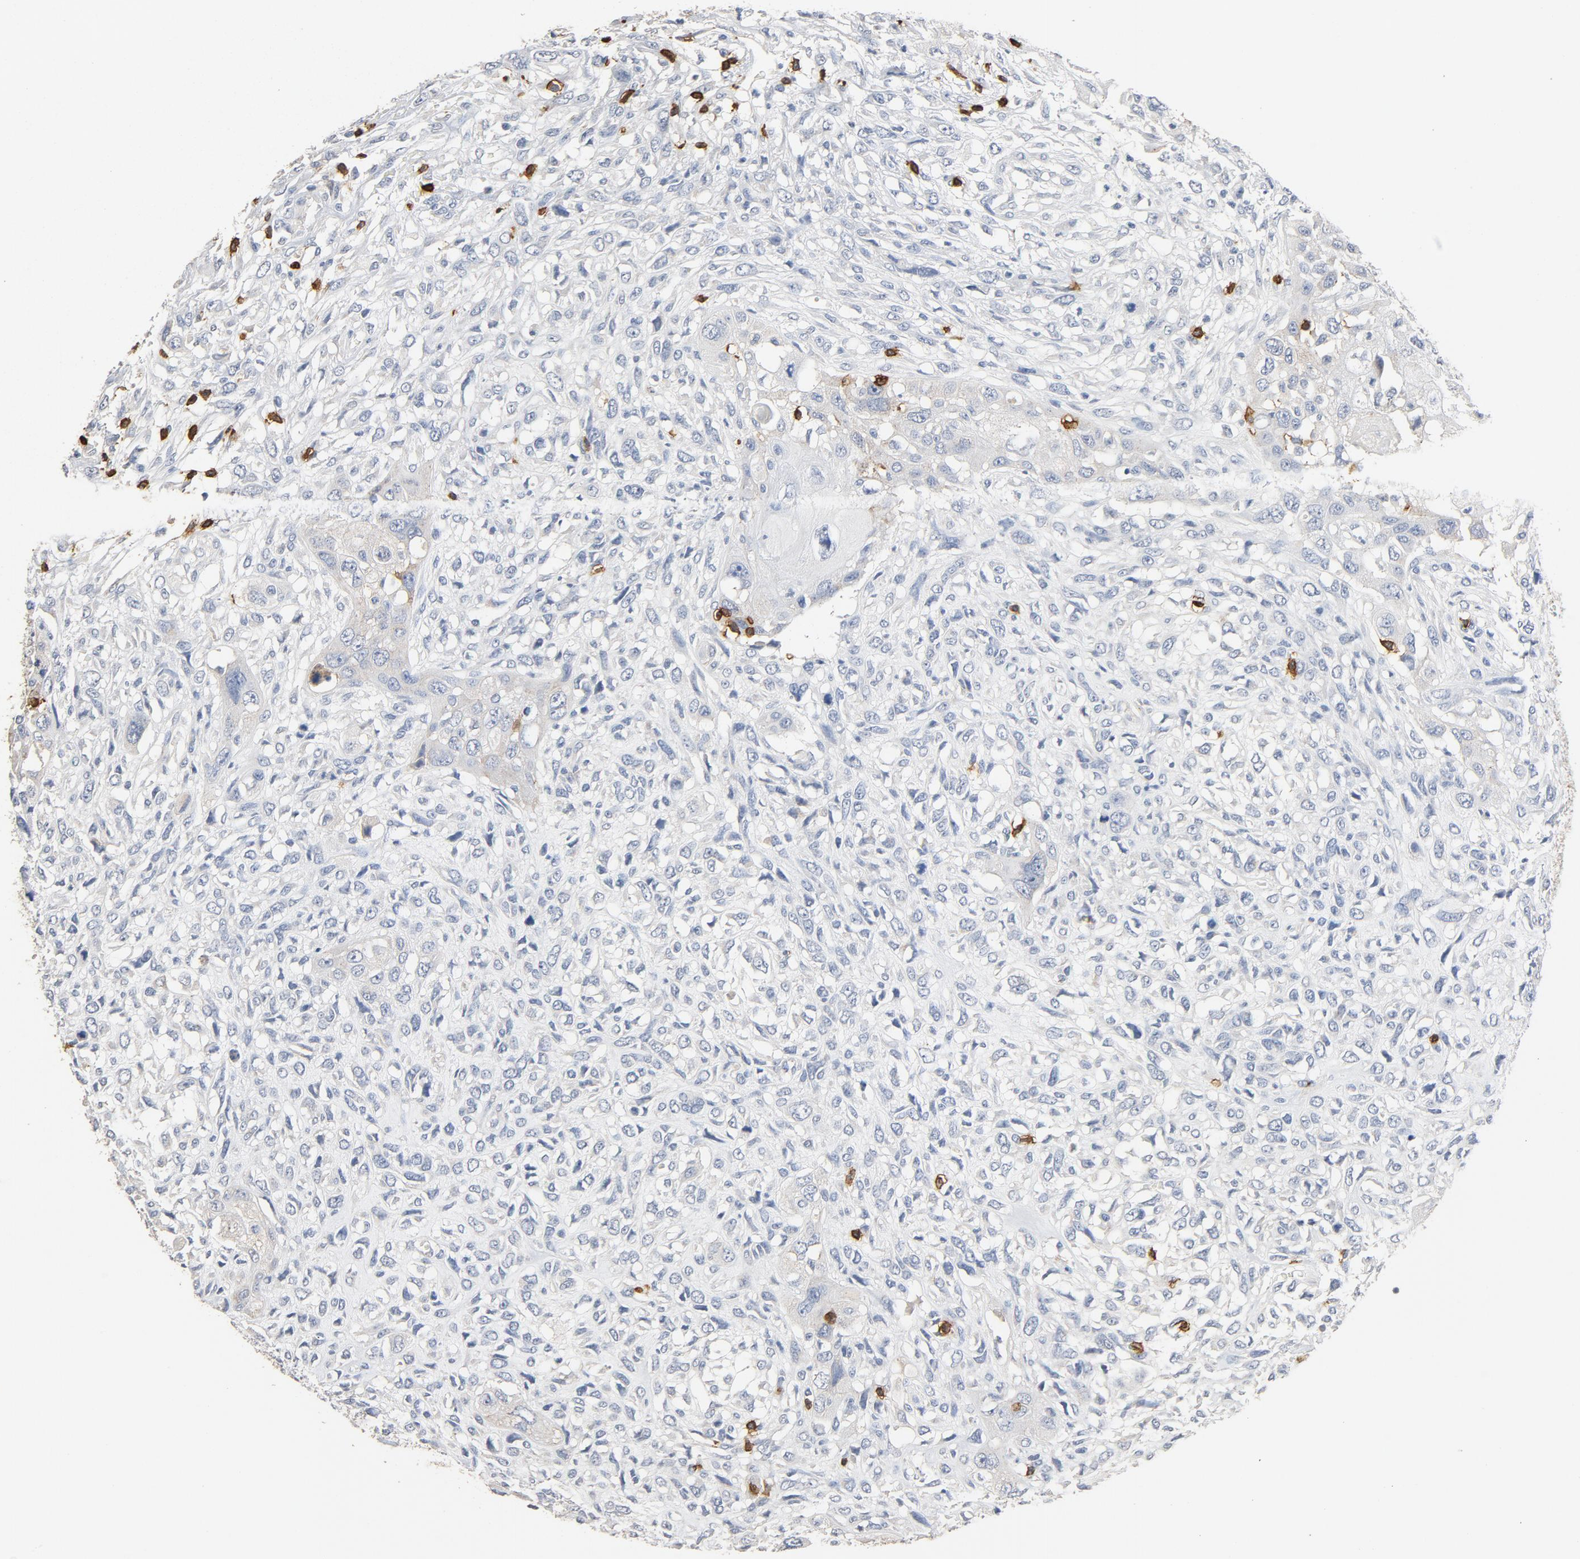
{"staining": {"intensity": "negative", "quantity": "none", "location": "none"}, "tissue": "head and neck cancer", "cell_type": "Tumor cells", "image_type": "cancer", "snomed": [{"axis": "morphology", "description": "Neoplasm, malignant, NOS"}, {"axis": "topography", "description": "Salivary gland"}, {"axis": "topography", "description": "Head-Neck"}], "caption": "Head and neck cancer was stained to show a protein in brown. There is no significant expression in tumor cells.", "gene": "CD247", "patient": {"sex": "male", "age": 43}}